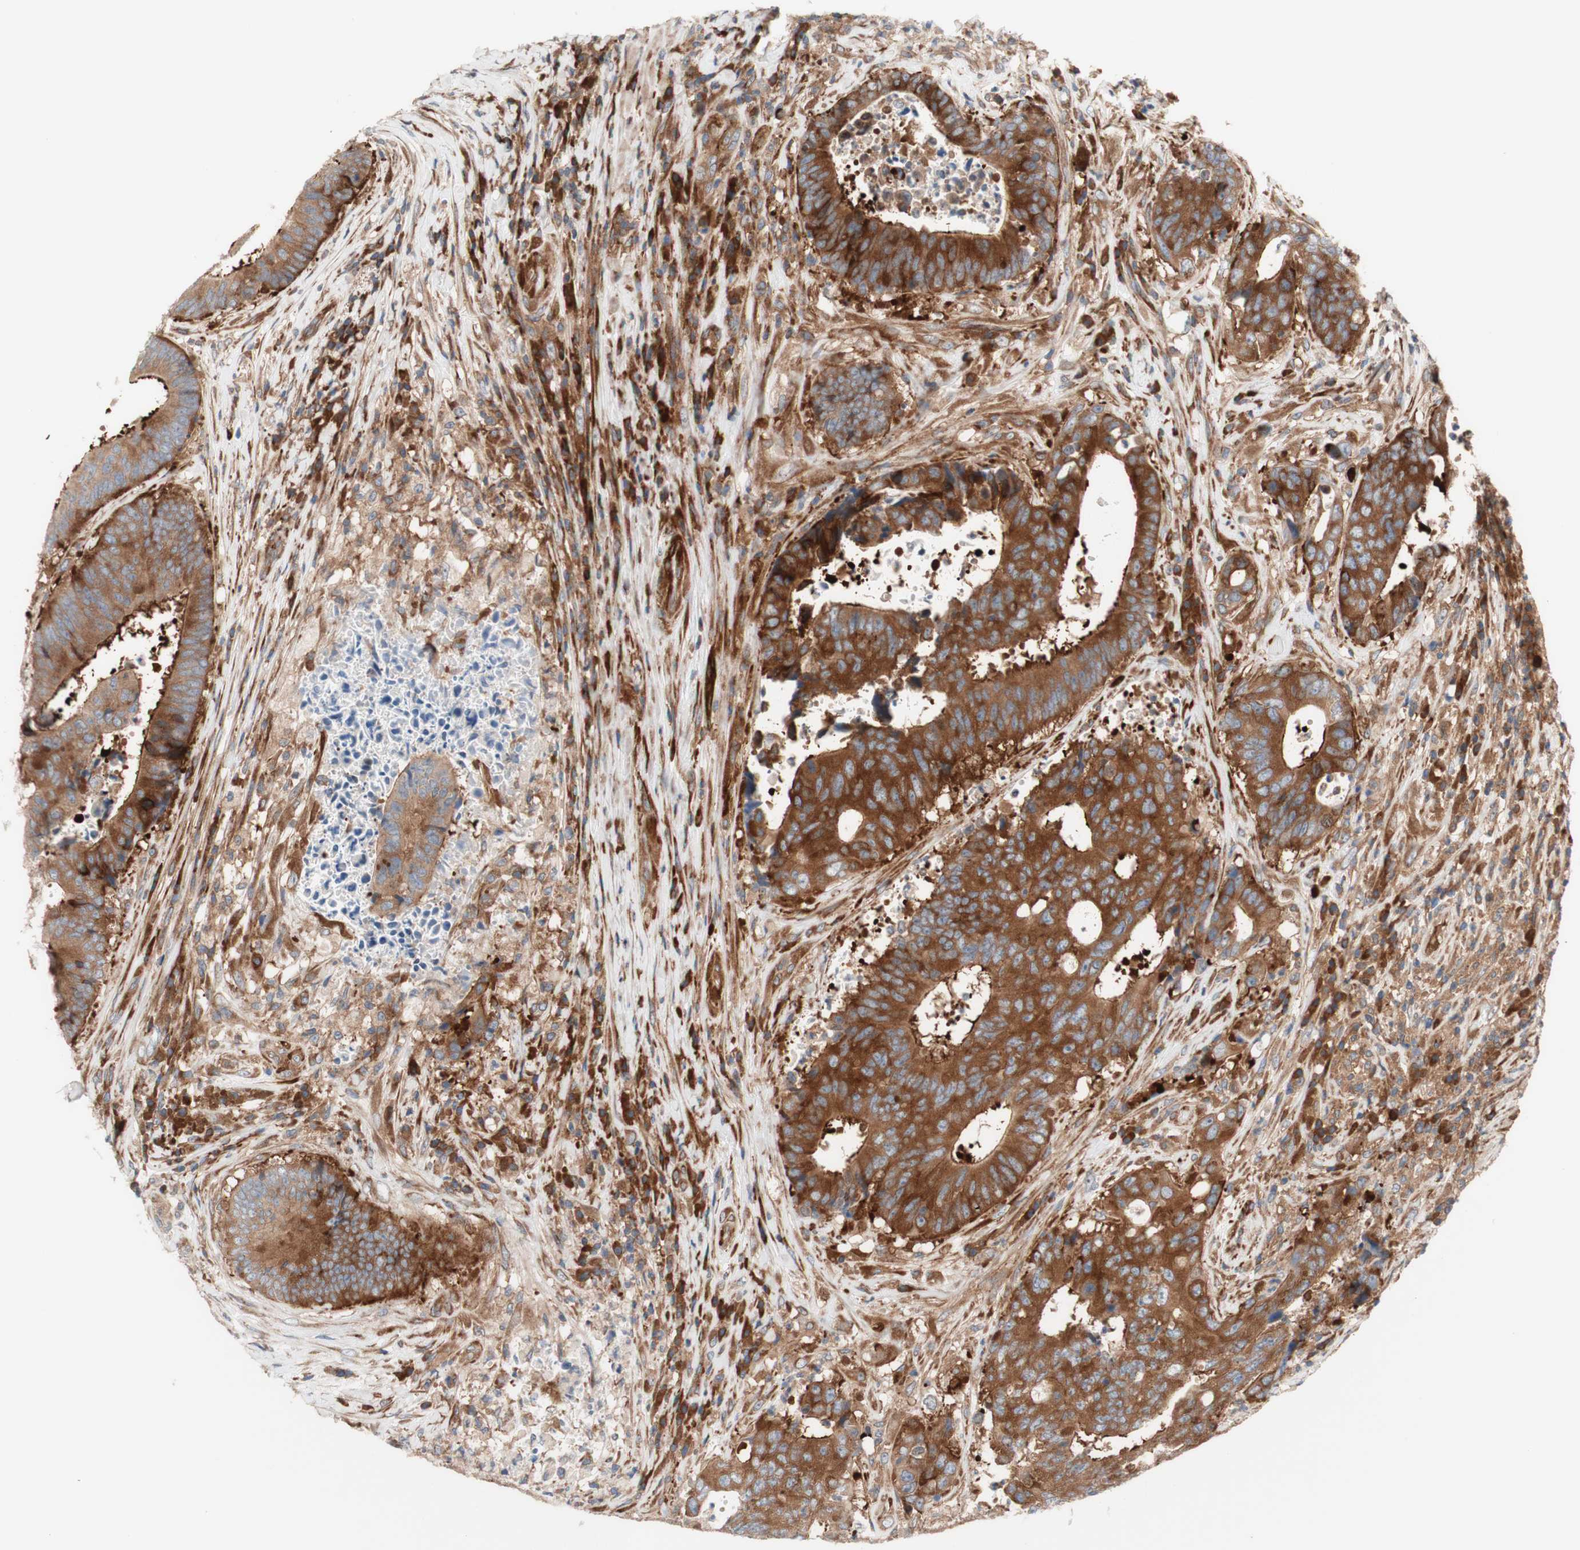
{"staining": {"intensity": "moderate", "quantity": ">75%", "location": "cytoplasmic/membranous"}, "tissue": "colorectal cancer", "cell_type": "Tumor cells", "image_type": "cancer", "snomed": [{"axis": "morphology", "description": "Adenocarcinoma, NOS"}, {"axis": "topography", "description": "Rectum"}], "caption": "Colorectal cancer (adenocarcinoma) was stained to show a protein in brown. There is medium levels of moderate cytoplasmic/membranous expression in approximately >75% of tumor cells.", "gene": "CCN4", "patient": {"sex": "male", "age": 72}}